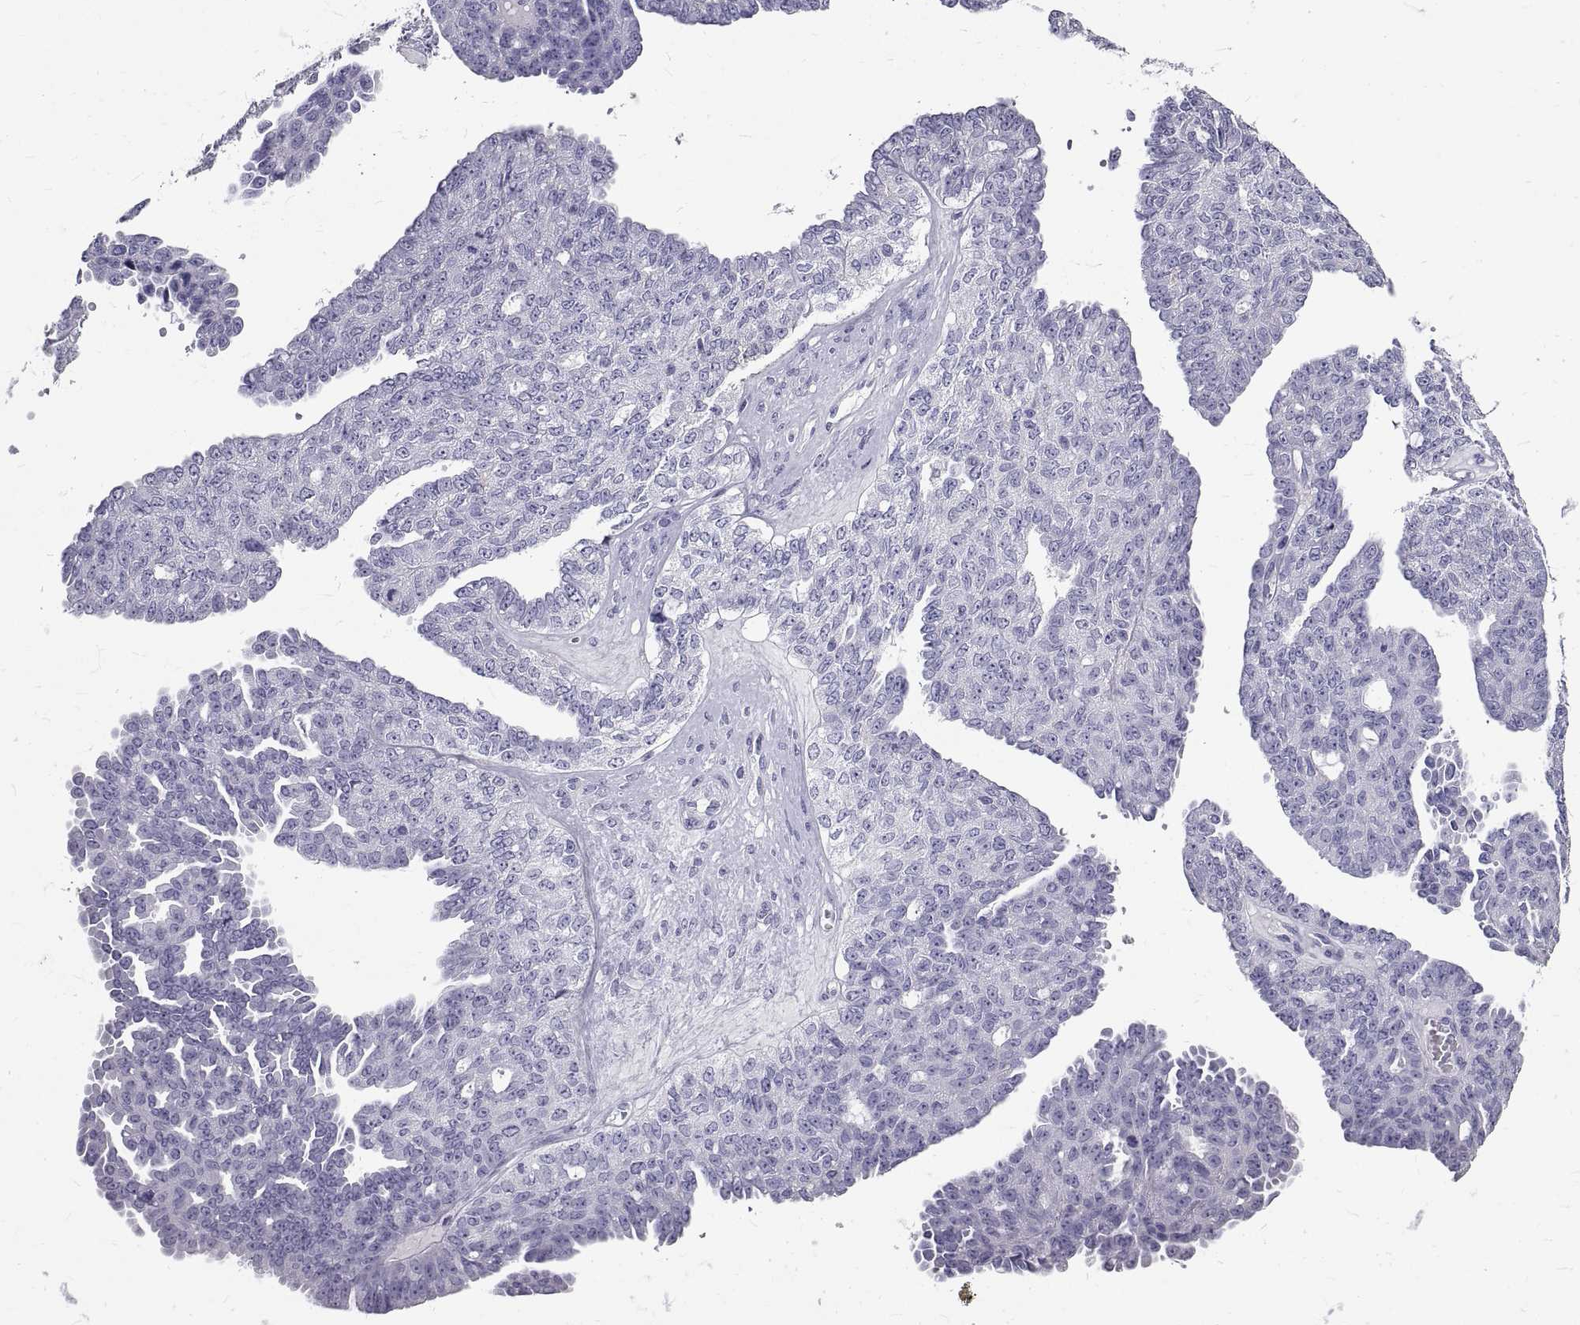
{"staining": {"intensity": "negative", "quantity": "none", "location": "none"}, "tissue": "ovarian cancer", "cell_type": "Tumor cells", "image_type": "cancer", "snomed": [{"axis": "morphology", "description": "Cystadenocarcinoma, serous, NOS"}, {"axis": "topography", "description": "Ovary"}], "caption": "Immunohistochemistry image of human ovarian cancer (serous cystadenocarcinoma) stained for a protein (brown), which displays no positivity in tumor cells. Brightfield microscopy of immunohistochemistry stained with DAB (3,3'-diaminobenzidine) (brown) and hematoxylin (blue), captured at high magnification.", "gene": "GNG12", "patient": {"sex": "female", "age": 71}}